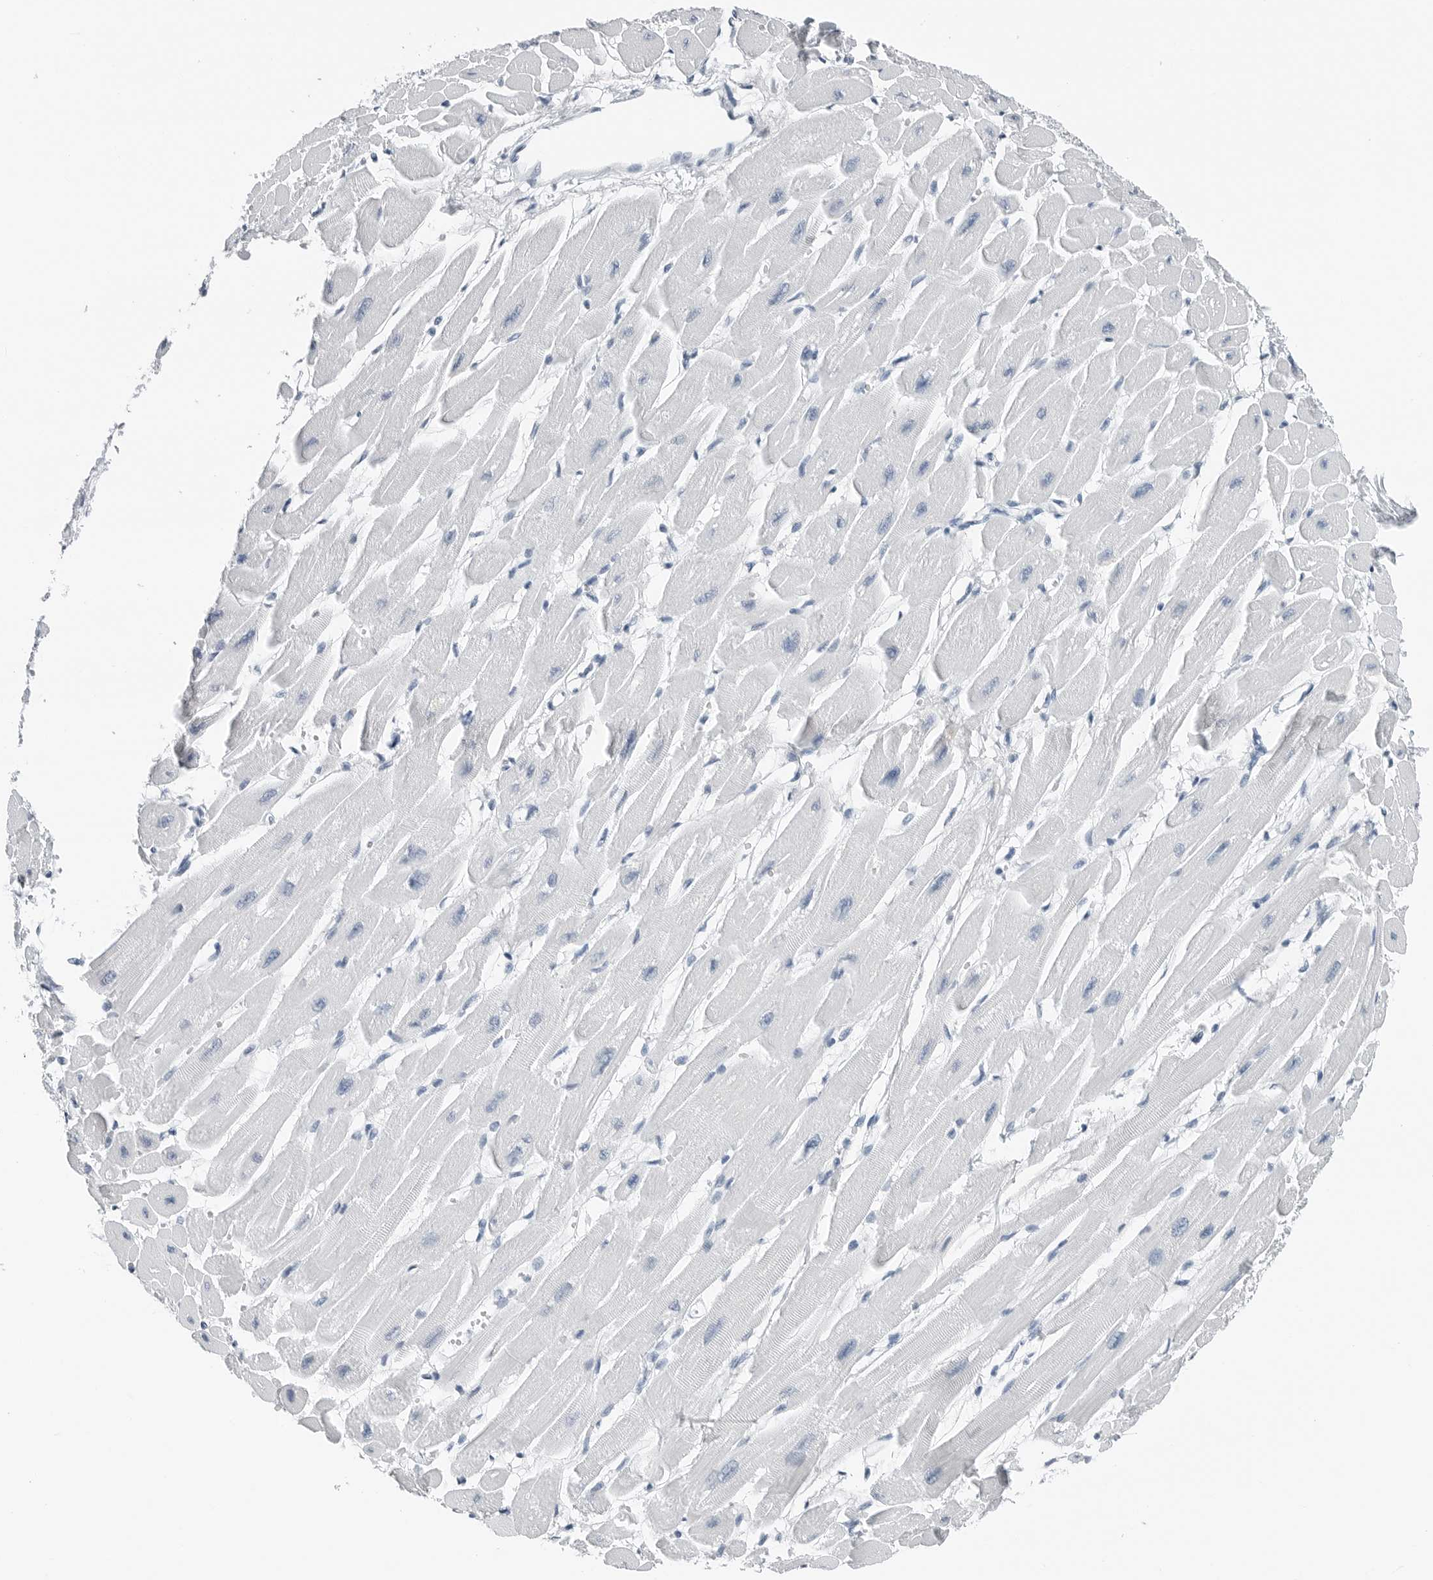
{"staining": {"intensity": "negative", "quantity": "none", "location": "none"}, "tissue": "heart muscle", "cell_type": "Cardiomyocytes", "image_type": "normal", "snomed": [{"axis": "morphology", "description": "Normal tissue, NOS"}, {"axis": "topography", "description": "Heart"}], "caption": "A photomicrograph of human heart muscle is negative for staining in cardiomyocytes. (DAB immunohistochemistry with hematoxylin counter stain).", "gene": "SLPI", "patient": {"sex": "female", "age": 54}}